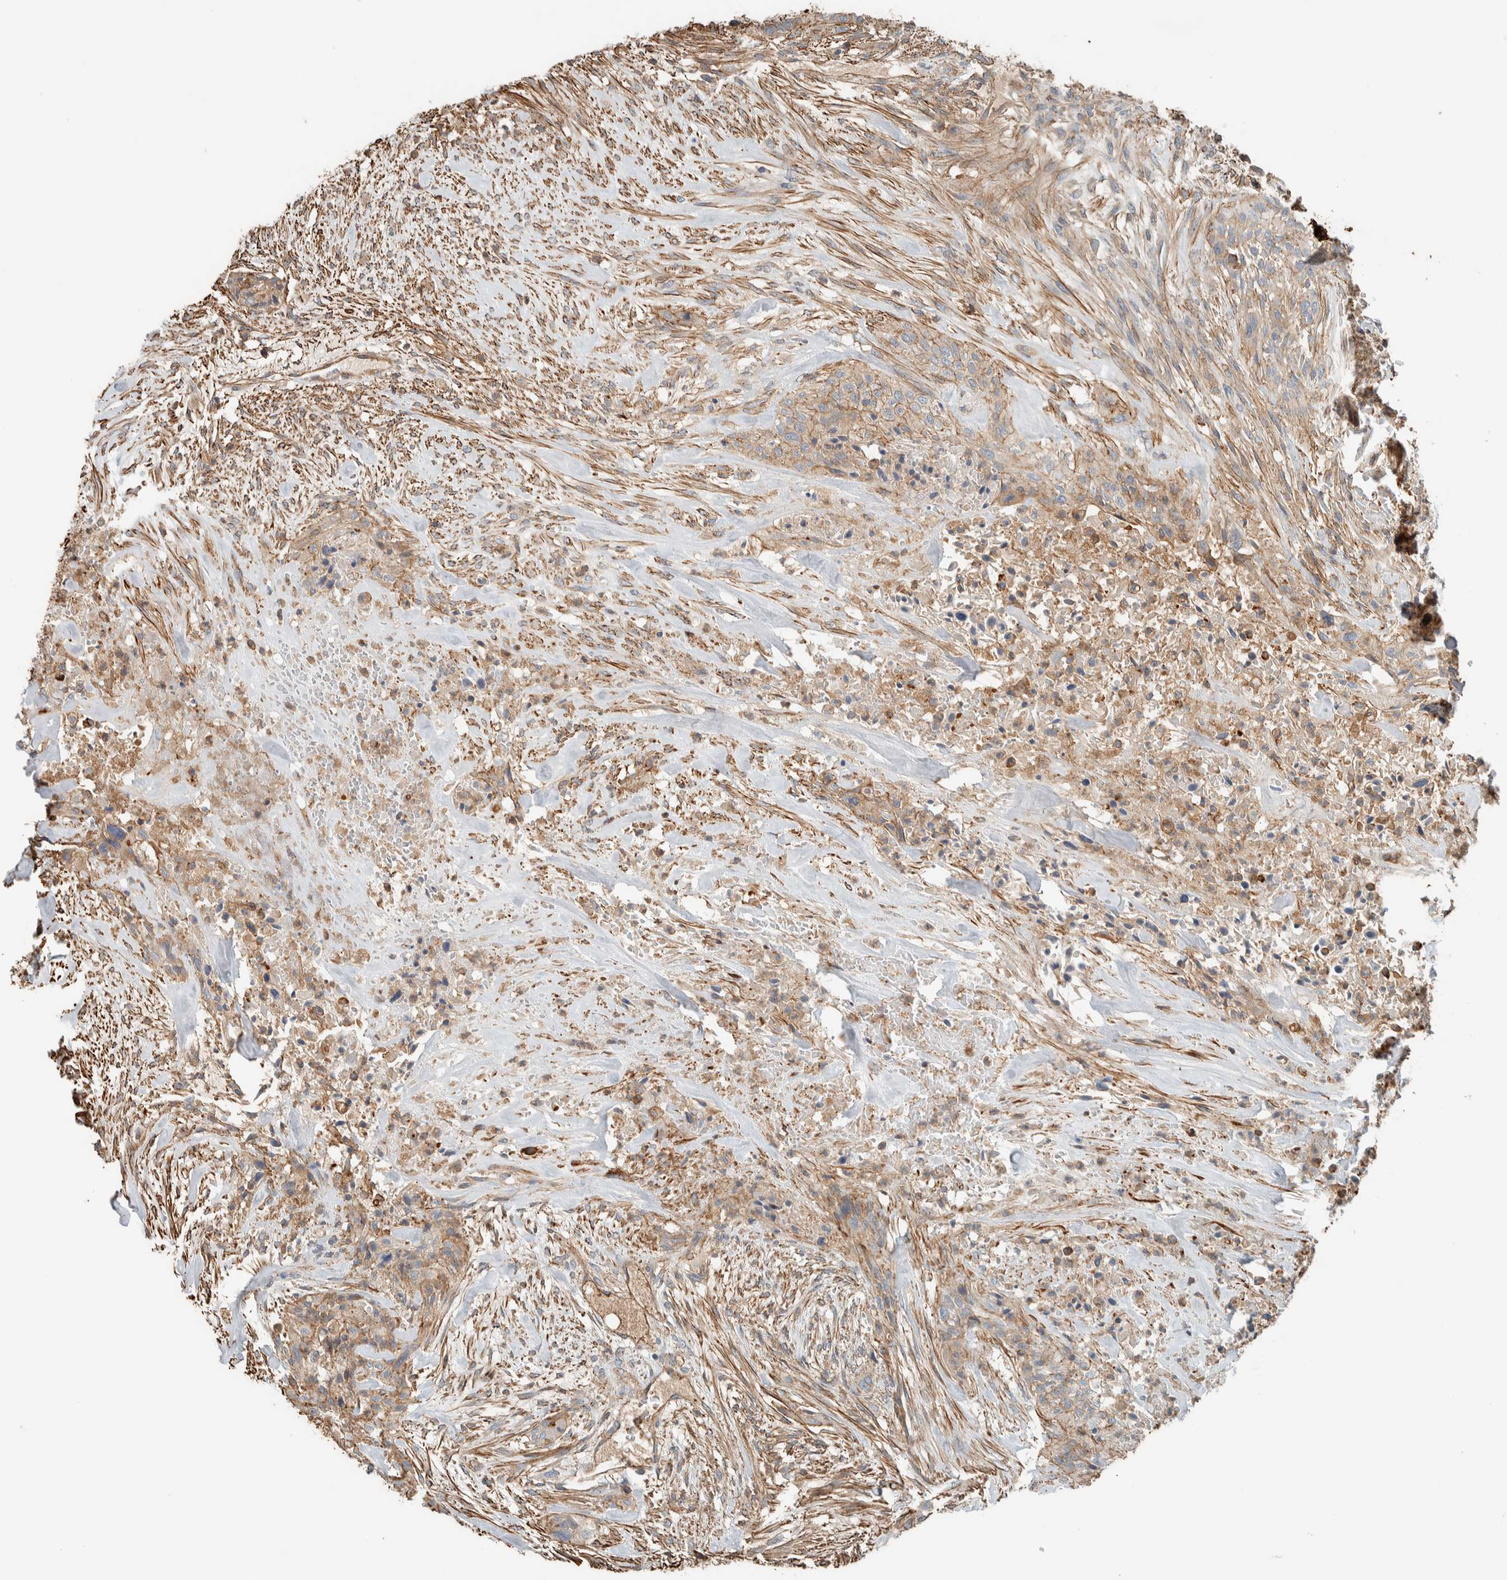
{"staining": {"intensity": "weak", "quantity": "<25%", "location": "cytoplasmic/membranous"}, "tissue": "urothelial cancer", "cell_type": "Tumor cells", "image_type": "cancer", "snomed": [{"axis": "morphology", "description": "Urothelial carcinoma, High grade"}, {"axis": "topography", "description": "Urinary bladder"}], "caption": "Immunohistochemical staining of high-grade urothelial carcinoma shows no significant positivity in tumor cells.", "gene": "CTBP2", "patient": {"sex": "male", "age": 35}}